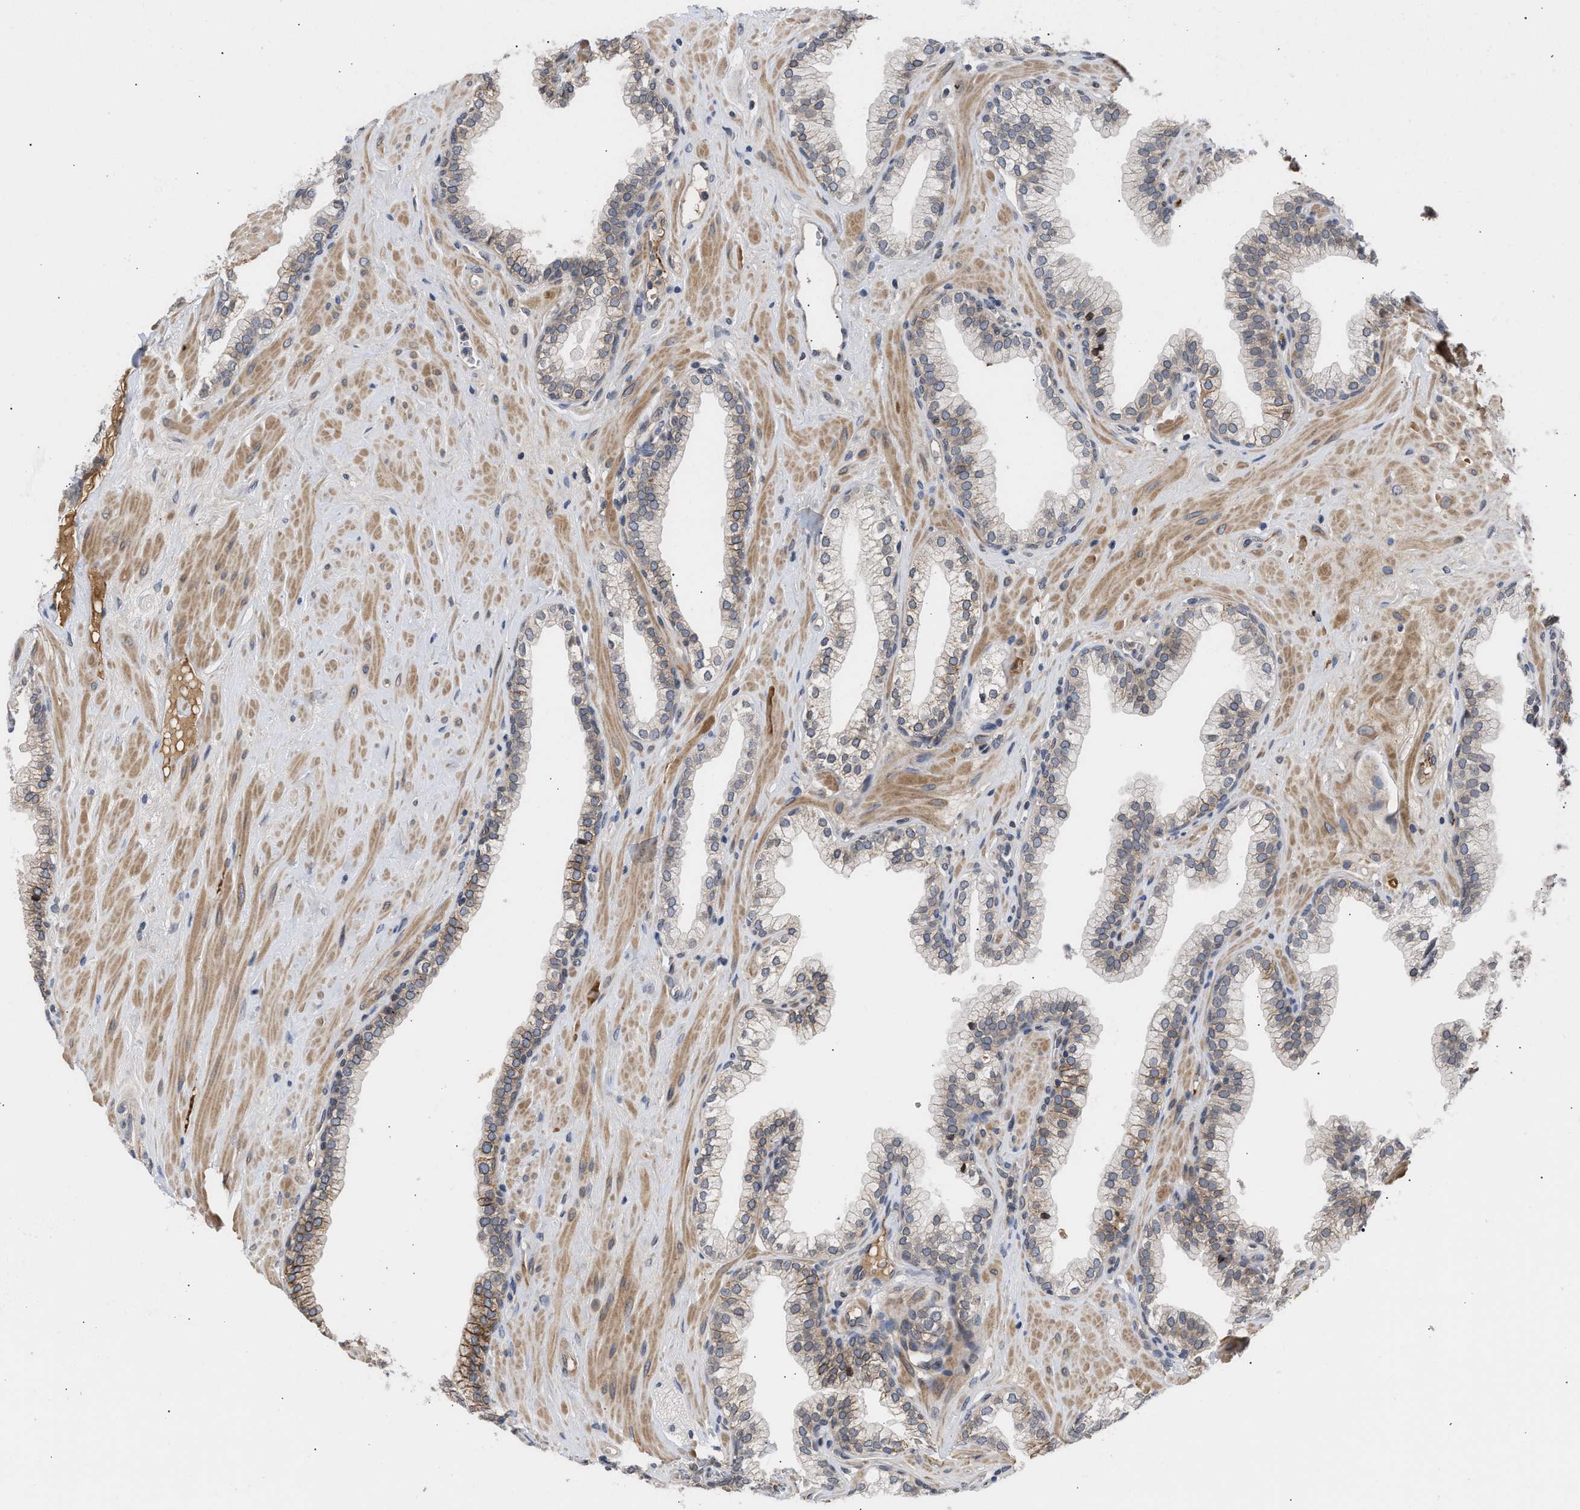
{"staining": {"intensity": "moderate", "quantity": "<25%", "location": "cytoplasmic/membranous"}, "tissue": "prostate", "cell_type": "Glandular cells", "image_type": "normal", "snomed": [{"axis": "morphology", "description": "Normal tissue, NOS"}, {"axis": "morphology", "description": "Urothelial carcinoma, Low grade"}, {"axis": "topography", "description": "Urinary bladder"}, {"axis": "topography", "description": "Prostate"}], "caption": "High-power microscopy captured an immunohistochemistry (IHC) micrograph of benign prostate, revealing moderate cytoplasmic/membranous staining in about <25% of glandular cells.", "gene": "NUP62", "patient": {"sex": "male", "age": 60}}